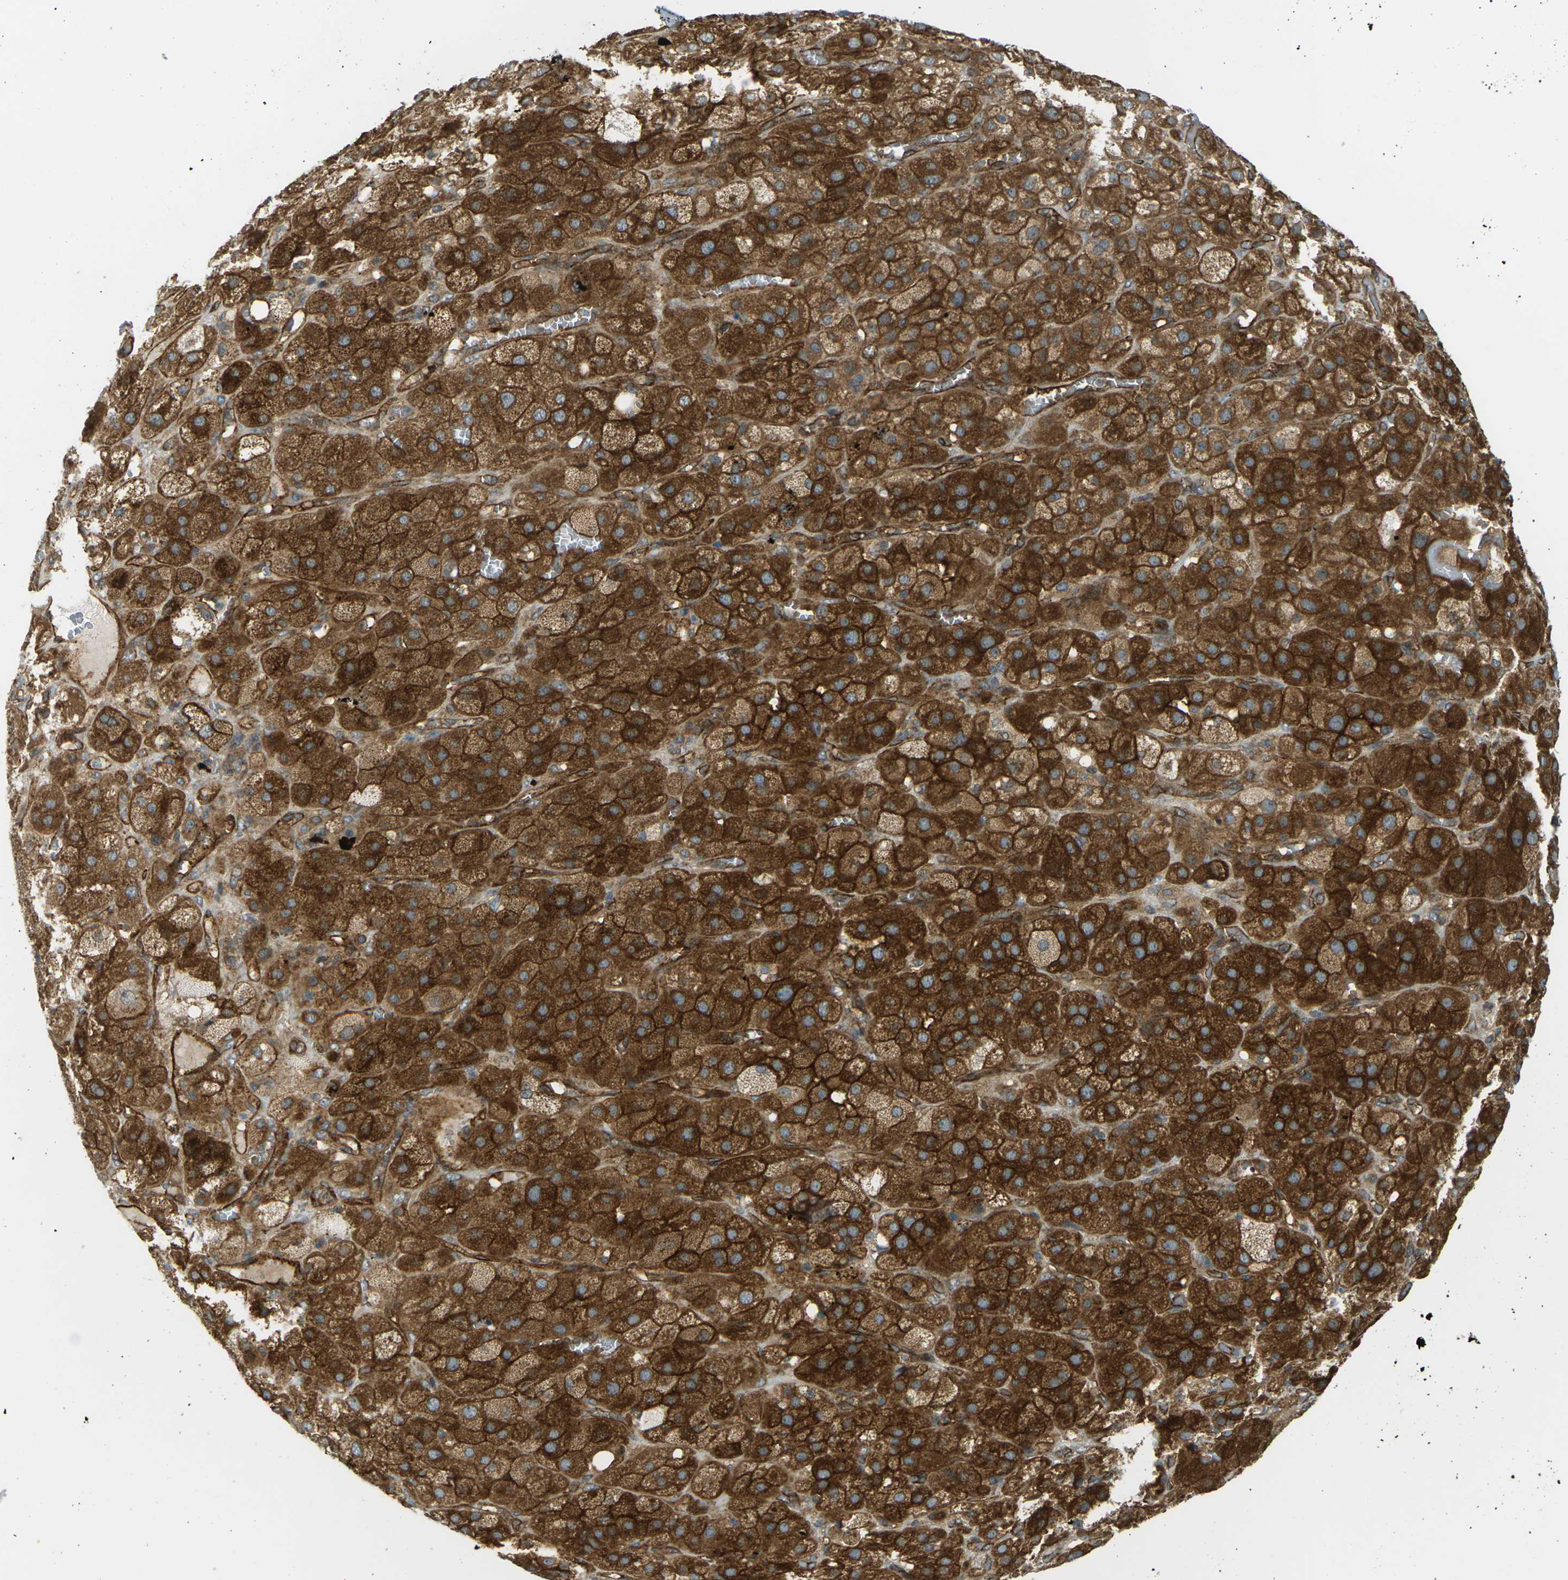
{"staining": {"intensity": "strong", "quantity": ">75%", "location": "cytoplasmic/membranous"}, "tissue": "adrenal gland", "cell_type": "Glandular cells", "image_type": "normal", "snomed": [{"axis": "morphology", "description": "Normal tissue, NOS"}, {"axis": "topography", "description": "Adrenal gland"}], "caption": "The histopathology image reveals staining of normal adrenal gland, revealing strong cytoplasmic/membranous protein expression (brown color) within glandular cells.", "gene": "S1PR1", "patient": {"sex": "female", "age": 47}}